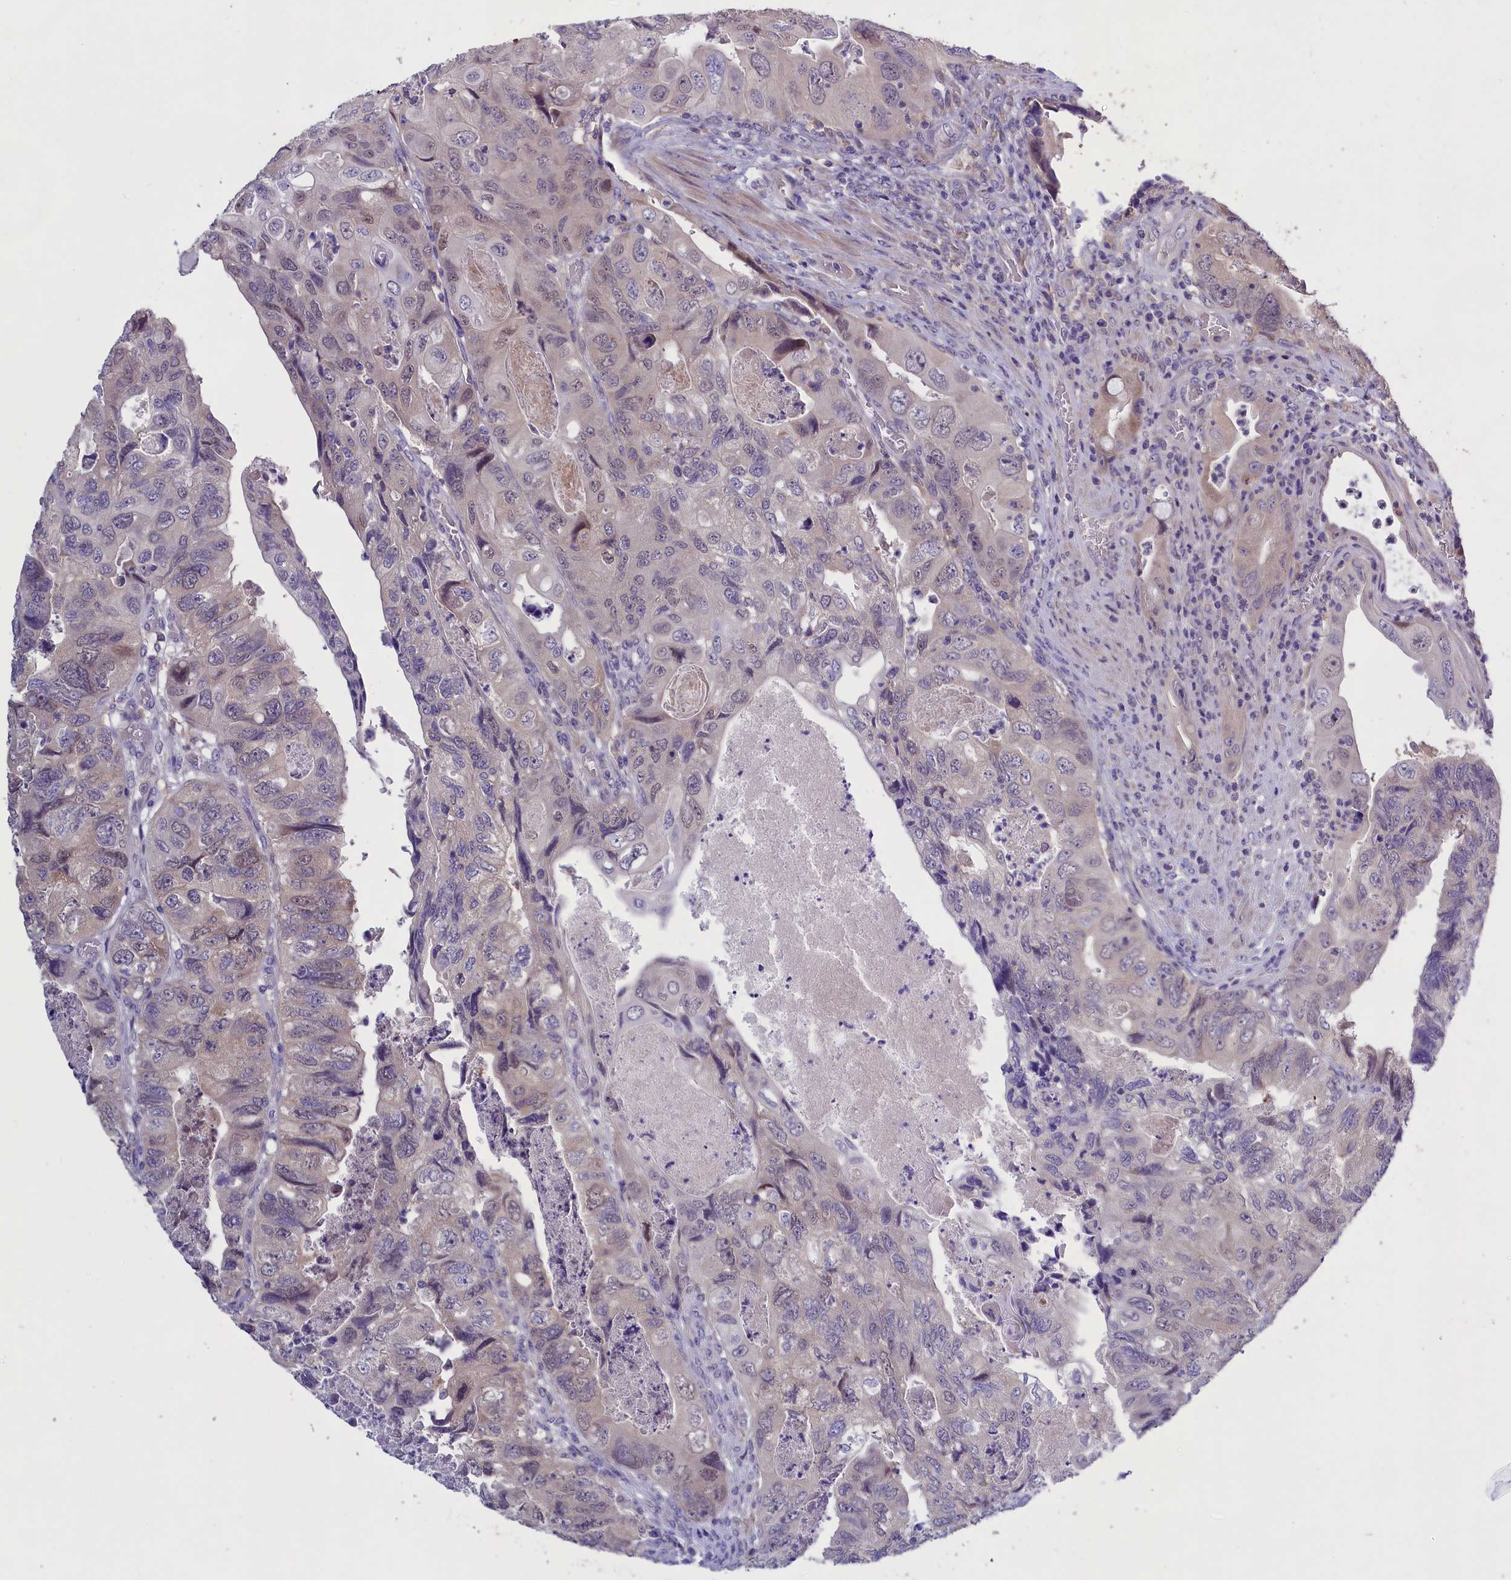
{"staining": {"intensity": "weak", "quantity": "<25%", "location": "cytoplasmic/membranous,nuclear"}, "tissue": "colorectal cancer", "cell_type": "Tumor cells", "image_type": "cancer", "snomed": [{"axis": "morphology", "description": "Adenocarcinoma, NOS"}, {"axis": "topography", "description": "Rectum"}], "caption": "High magnification brightfield microscopy of colorectal adenocarcinoma stained with DAB (3,3'-diaminobenzidine) (brown) and counterstained with hematoxylin (blue): tumor cells show no significant expression.", "gene": "ENPP6", "patient": {"sex": "male", "age": 63}}